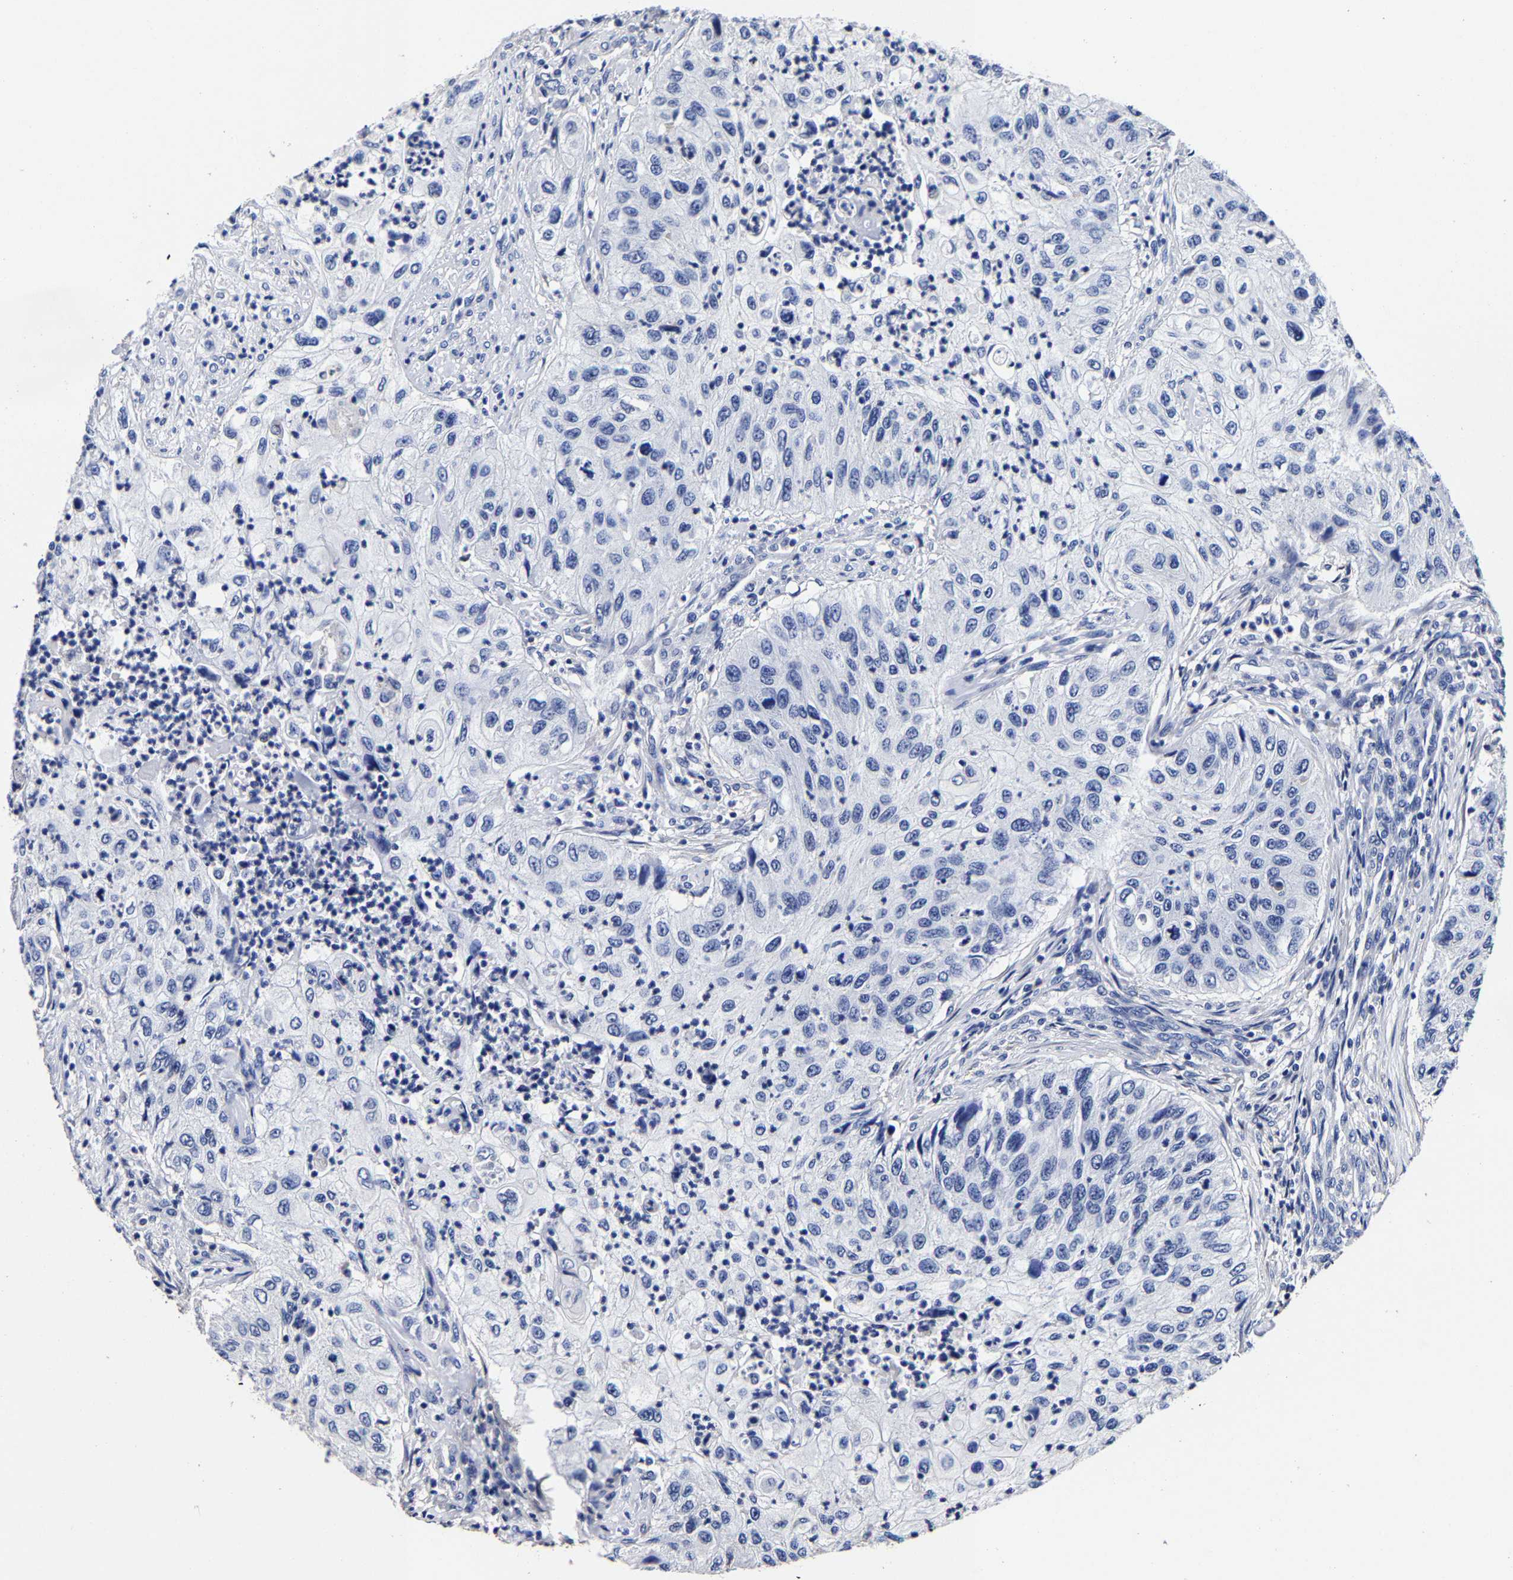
{"staining": {"intensity": "negative", "quantity": "none", "location": "none"}, "tissue": "urothelial cancer", "cell_type": "Tumor cells", "image_type": "cancer", "snomed": [{"axis": "morphology", "description": "Urothelial carcinoma, High grade"}, {"axis": "topography", "description": "Urinary bladder"}], "caption": "IHC image of urothelial cancer stained for a protein (brown), which exhibits no staining in tumor cells.", "gene": "AKAP4", "patient": {"sex": "female", "age": 60}}